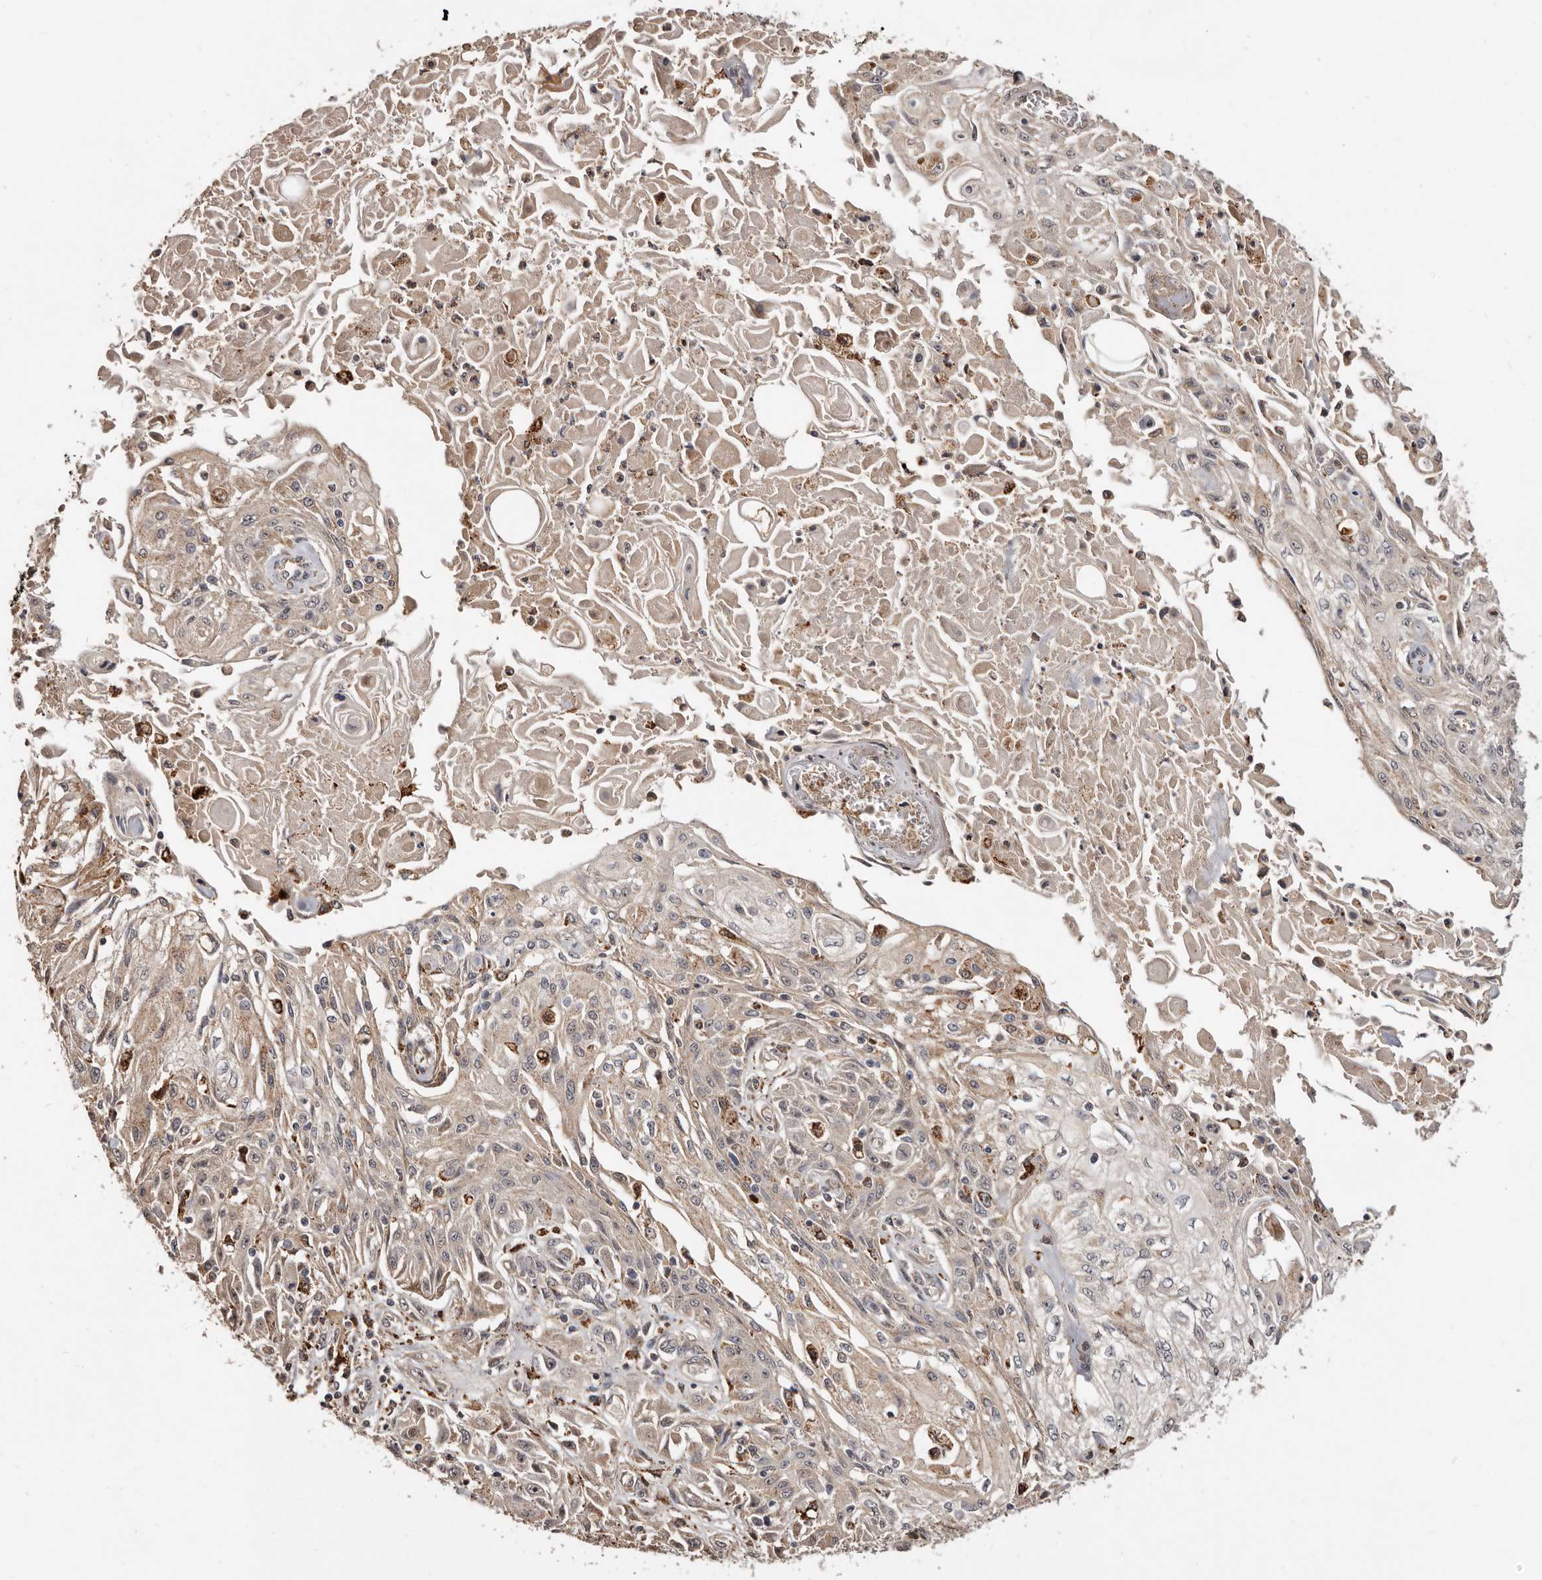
{"staining": {"intensity": "weak", "quantity": "<25%", "location": "cytoplasmic/membranous"}, "tissue": "skin cancer", "cell_type": "Tumor cells", "image_type": "cancer", "snomed": [{"axis": "morphology", "description": "Squamous cell carcinoma, NOS"}, {"axis": "morphology", "description": "Squamous cell carcinoma, metastatic, NOS"}, {"axis": "topography", "description": "Skin"}, {"axis": "topography", "description": "Lymph node"}], "caption": "Immunohistochemistry (IHC) micrograph of neoplastic tissue: metastatic squamous cell carcinoma (skin) stained with DAB shows no significant protein staining in tumor cells. (Brightfield microscopy of DAB (3,3'-diaminobenzidine) immunohistochemistry at high magnification).", "gene": "AKAP7", "patient": {"sex": "male", "age": 75}}